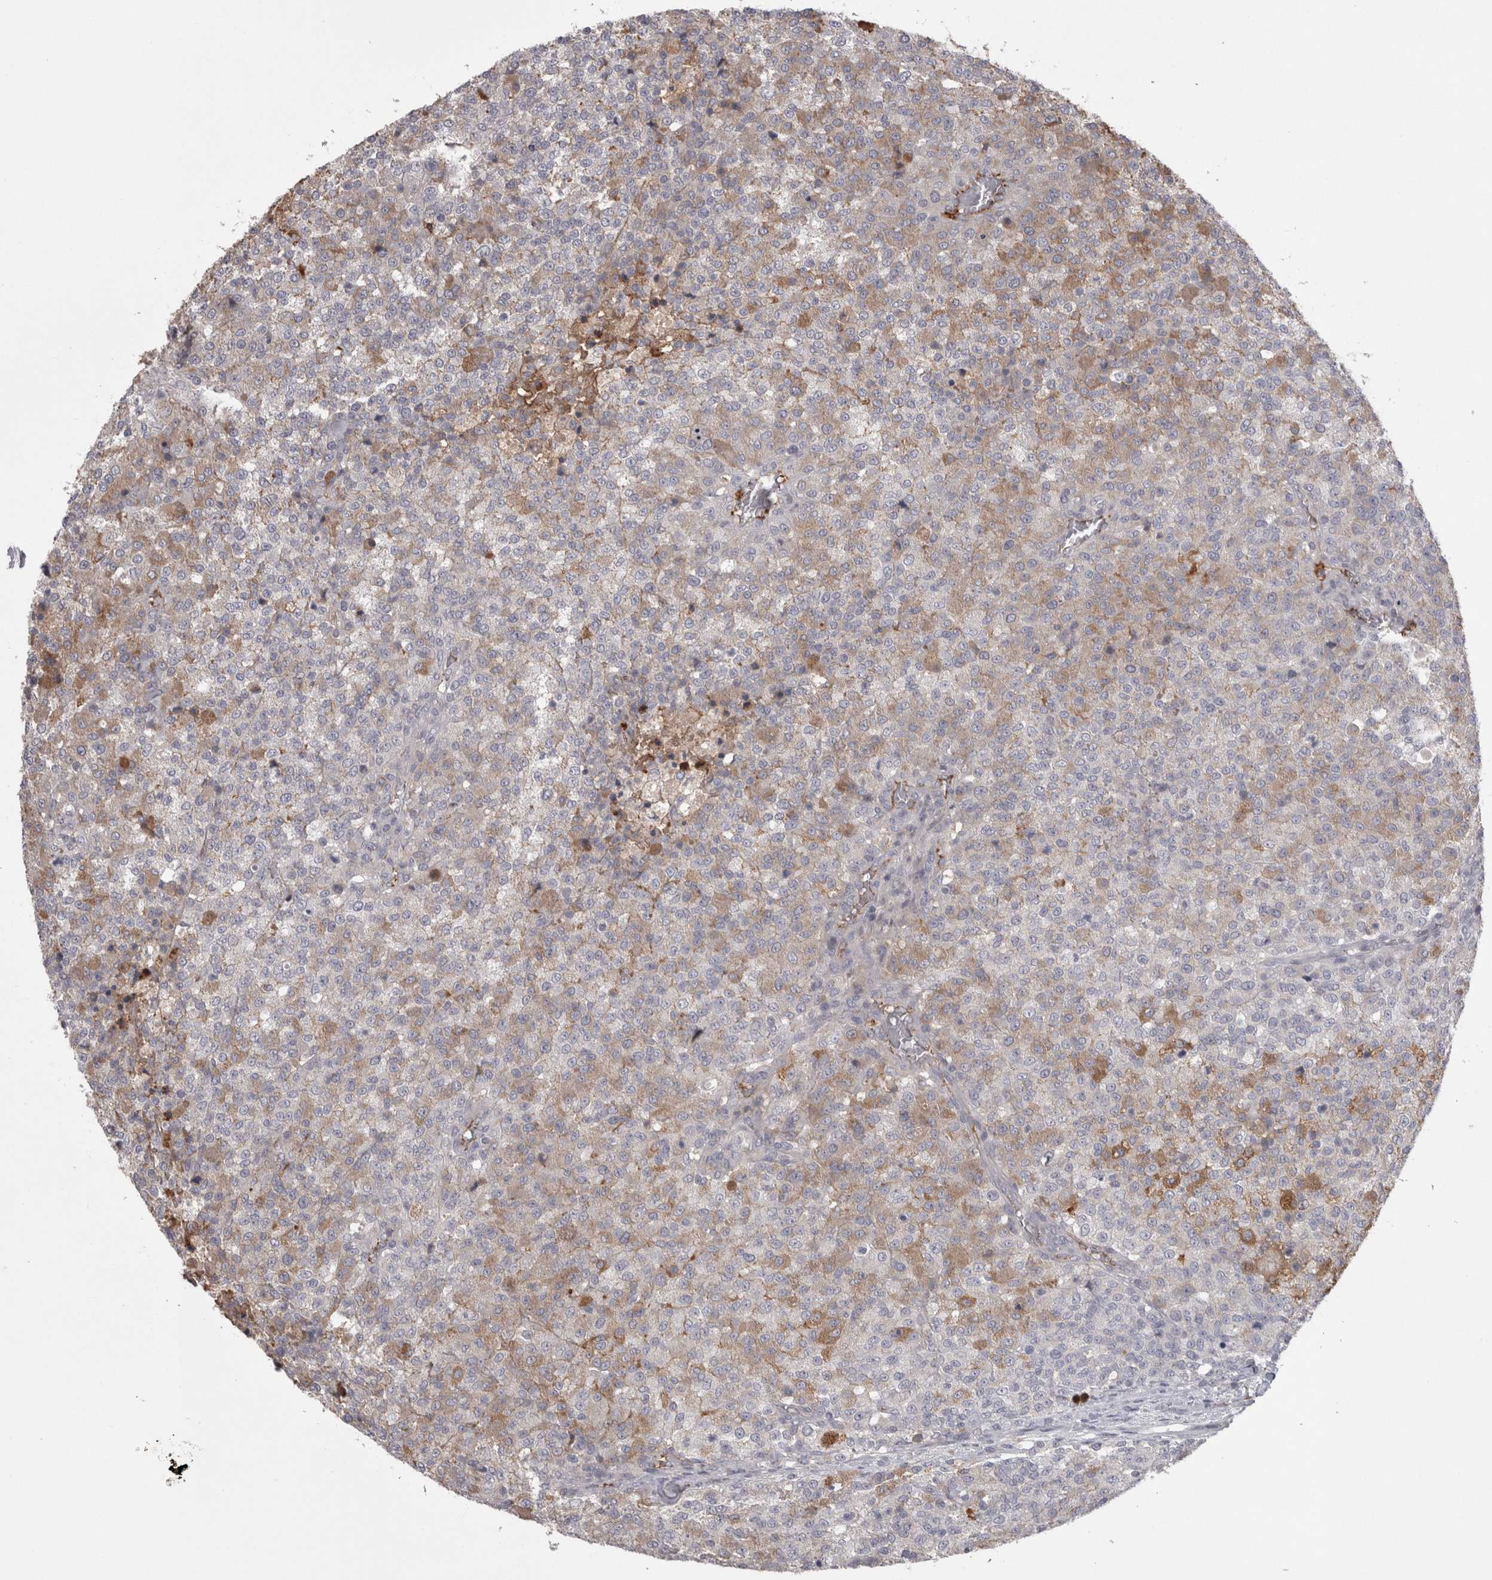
{"staining": {"intensity": "moderate", "quantity": "<25%", "location": "cytoplasmic/membranous"}, "tissue": "testis cancer", "cell_type": "Tumor cells", "image_type": "cancer", "snomed": [{"axis": "morphology", "description": "Seminoma, NOS"}, {"axis": "topography", "description": "Testis"}], "caption": "Seminoma (testis) stained with a brown dye exhibits moderate cytoplasmic/membranous positive staining in about <25% of tumor cells.", "gene": "SAA4", "patient": {"sex": "male", "age": 59}}